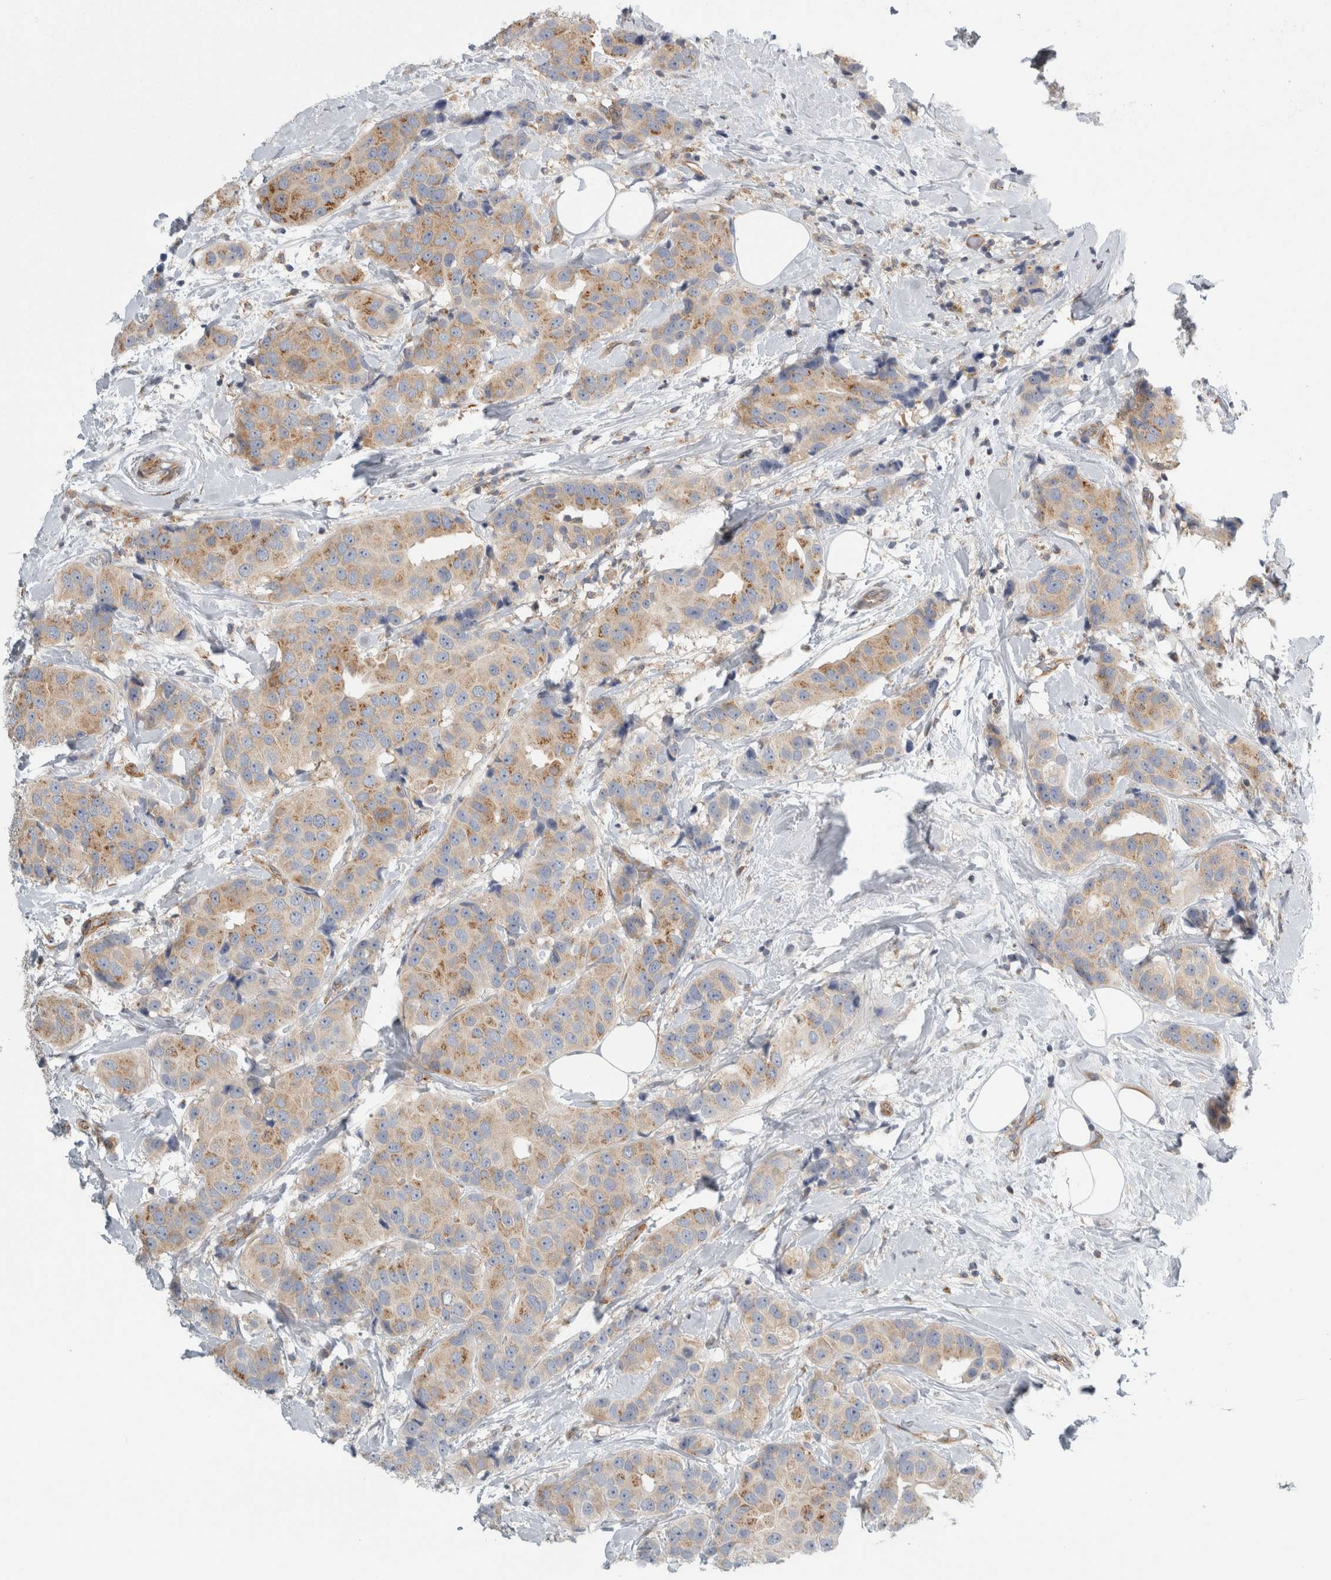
{"staining": {"intensity": "weak", "quantity": ">75%", "location": "cytoplasmic/membranous"}, "tissue": "breast cancer", "cell_type": "Tumor cells", "image_type": "cancer", "snomed": [{"axis": "morphology", "description": "Normal tissue, NOS"}, {"axis": "morphology", "description": "Duct carcinoma"}, {"axis": "topography", "description": "Breast"}], "caption": "Protein expression by immunohistochemistry (IHC) displays weak cytoplasmic/membranous staining in about >75% of tumor cells in breast invasive ductal carcinoma.", "gene": "PEX6", "patient": {"sex": "female", "age": 39}}